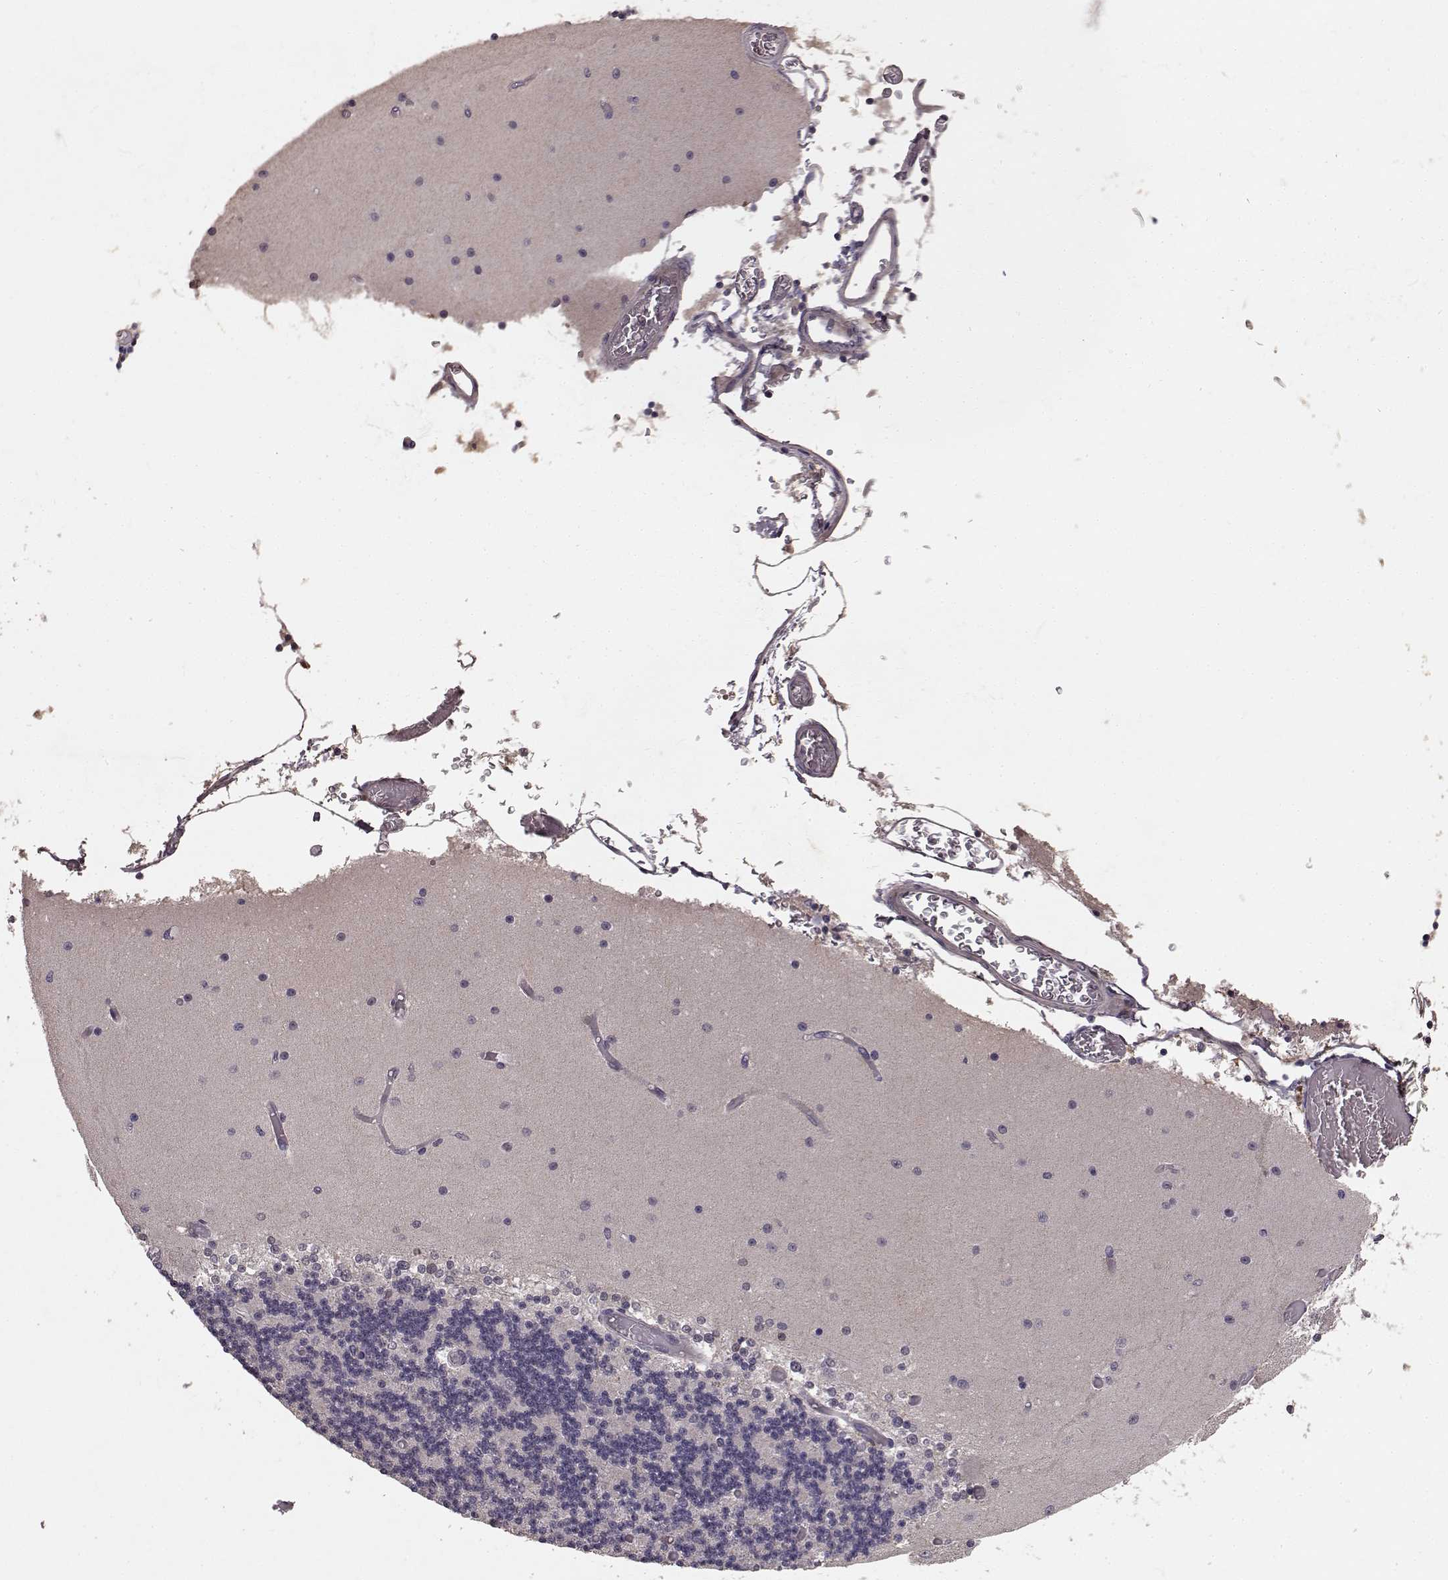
{"staining": {"intensity": "negative", "quantity": "none", "location": "none"}, "tissue": "cerebellum", "cell_type": "Cells in granular layer", "image_type": "normal", "snomed": [{"axis": "morphology", "description": "Normal tissue, NOS"}, {"axis": "topography", "description": "Cerebellum"}], "caption": "A high-resolution photomicrograph shows IHC staining of unremarkable cerebellum, which exhibits no significant positivity in cells in granular layer. The staining is performed using DAB brown chromogen with nuclei counter-stained in using hematoxylin.", "gene": "SLC22A18", "patient": {"sex": "female", "age": 28}}